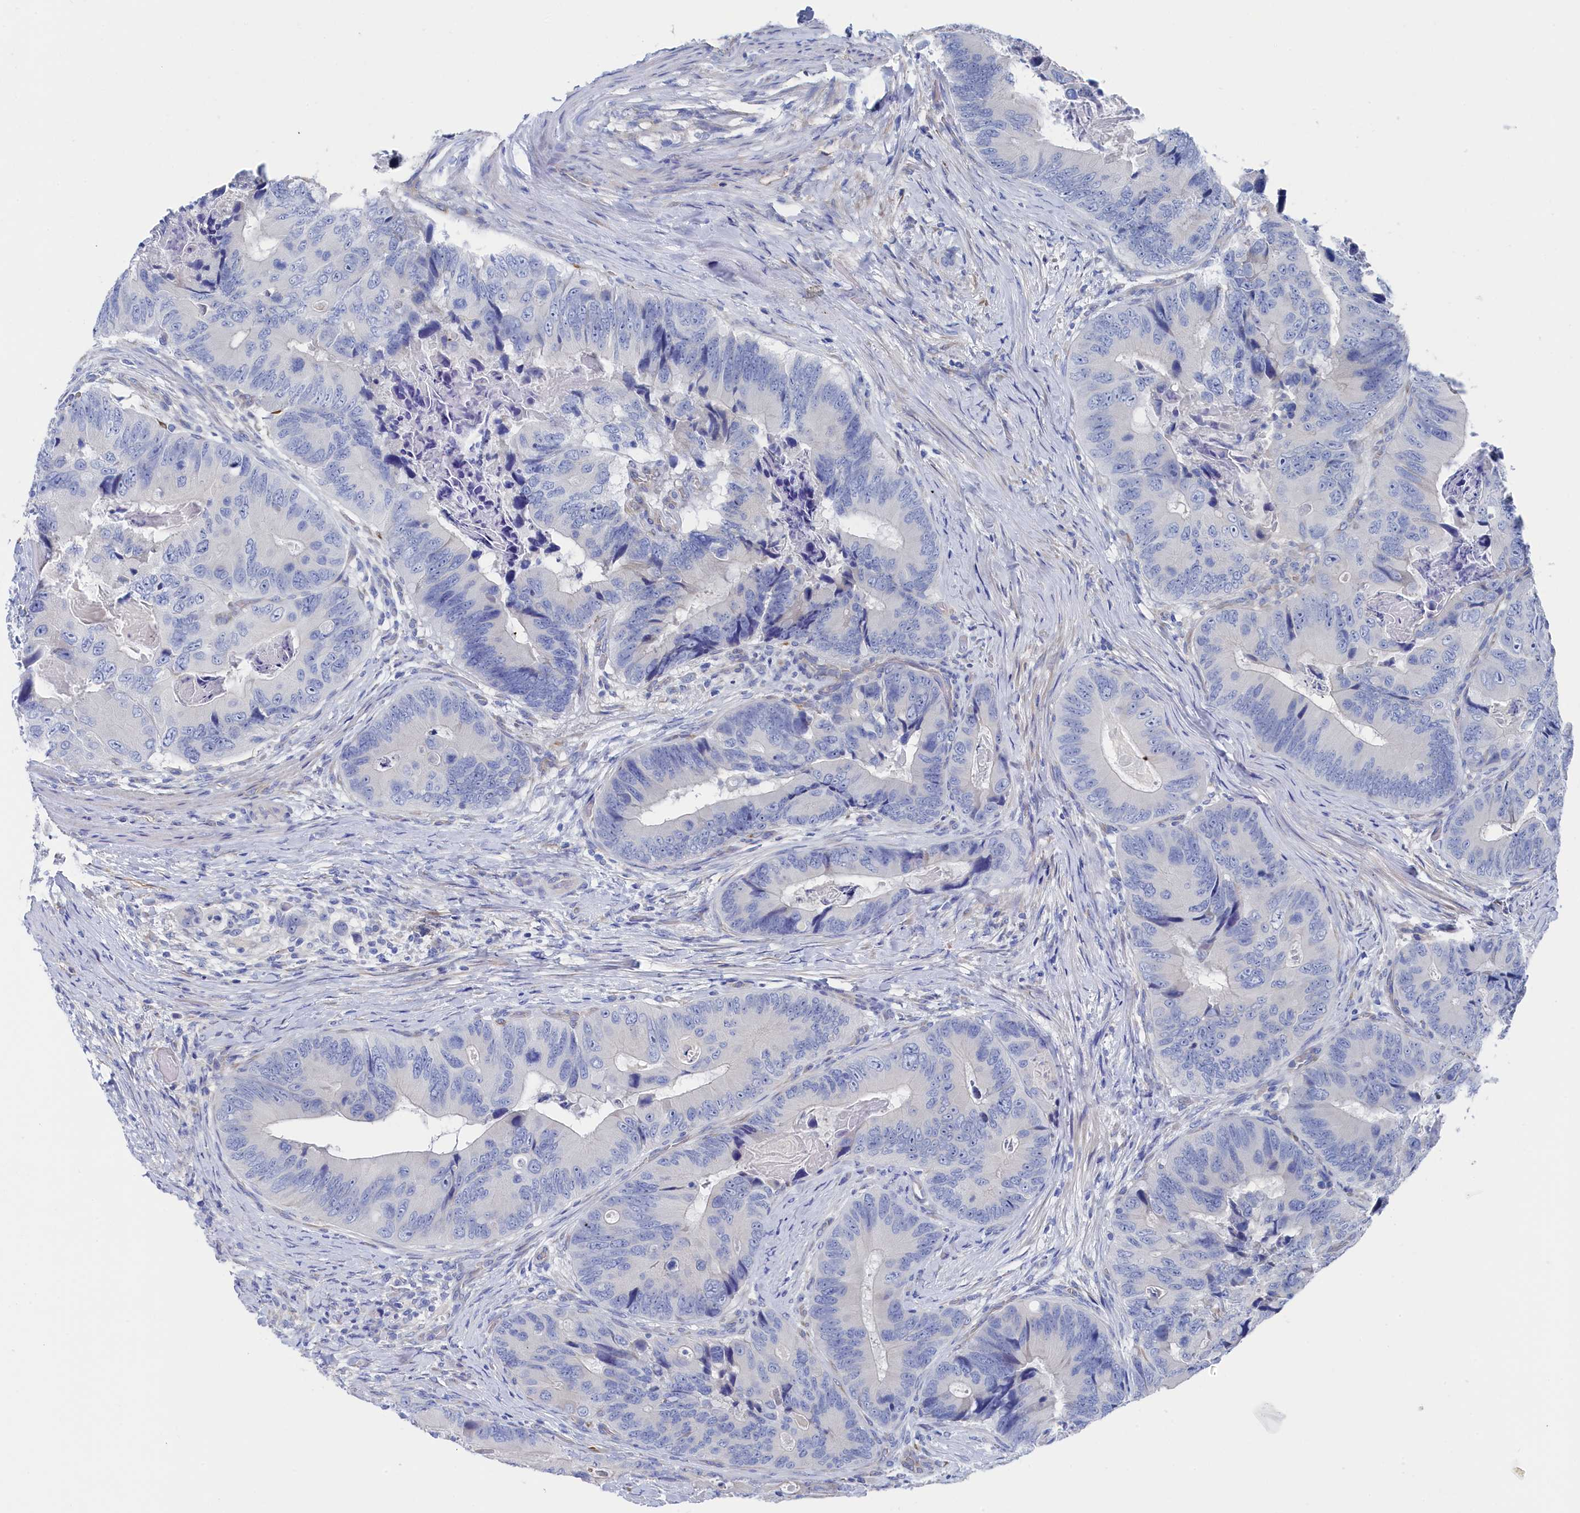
{"staining": {"intensity": "negative", "quantity": "none", "location": "none"}, "tissue": "colorectal cancer", "cell_type": "Tumor cells", "image_type": "cancer", "snomed": [{"axis": "morphology", "description": "Adenocarcinoma, NOS"}, {"axis": "topography", "description": "Colon"}], "caption": "Immunohistochemistry photomicrograph of colorectal cancer (adenocarcinoma) stained for a protein (brown), which reveals no positivity in tumor cells.", "gene": "TMOD2", "patient": {"sex": "male", "age": 84}}